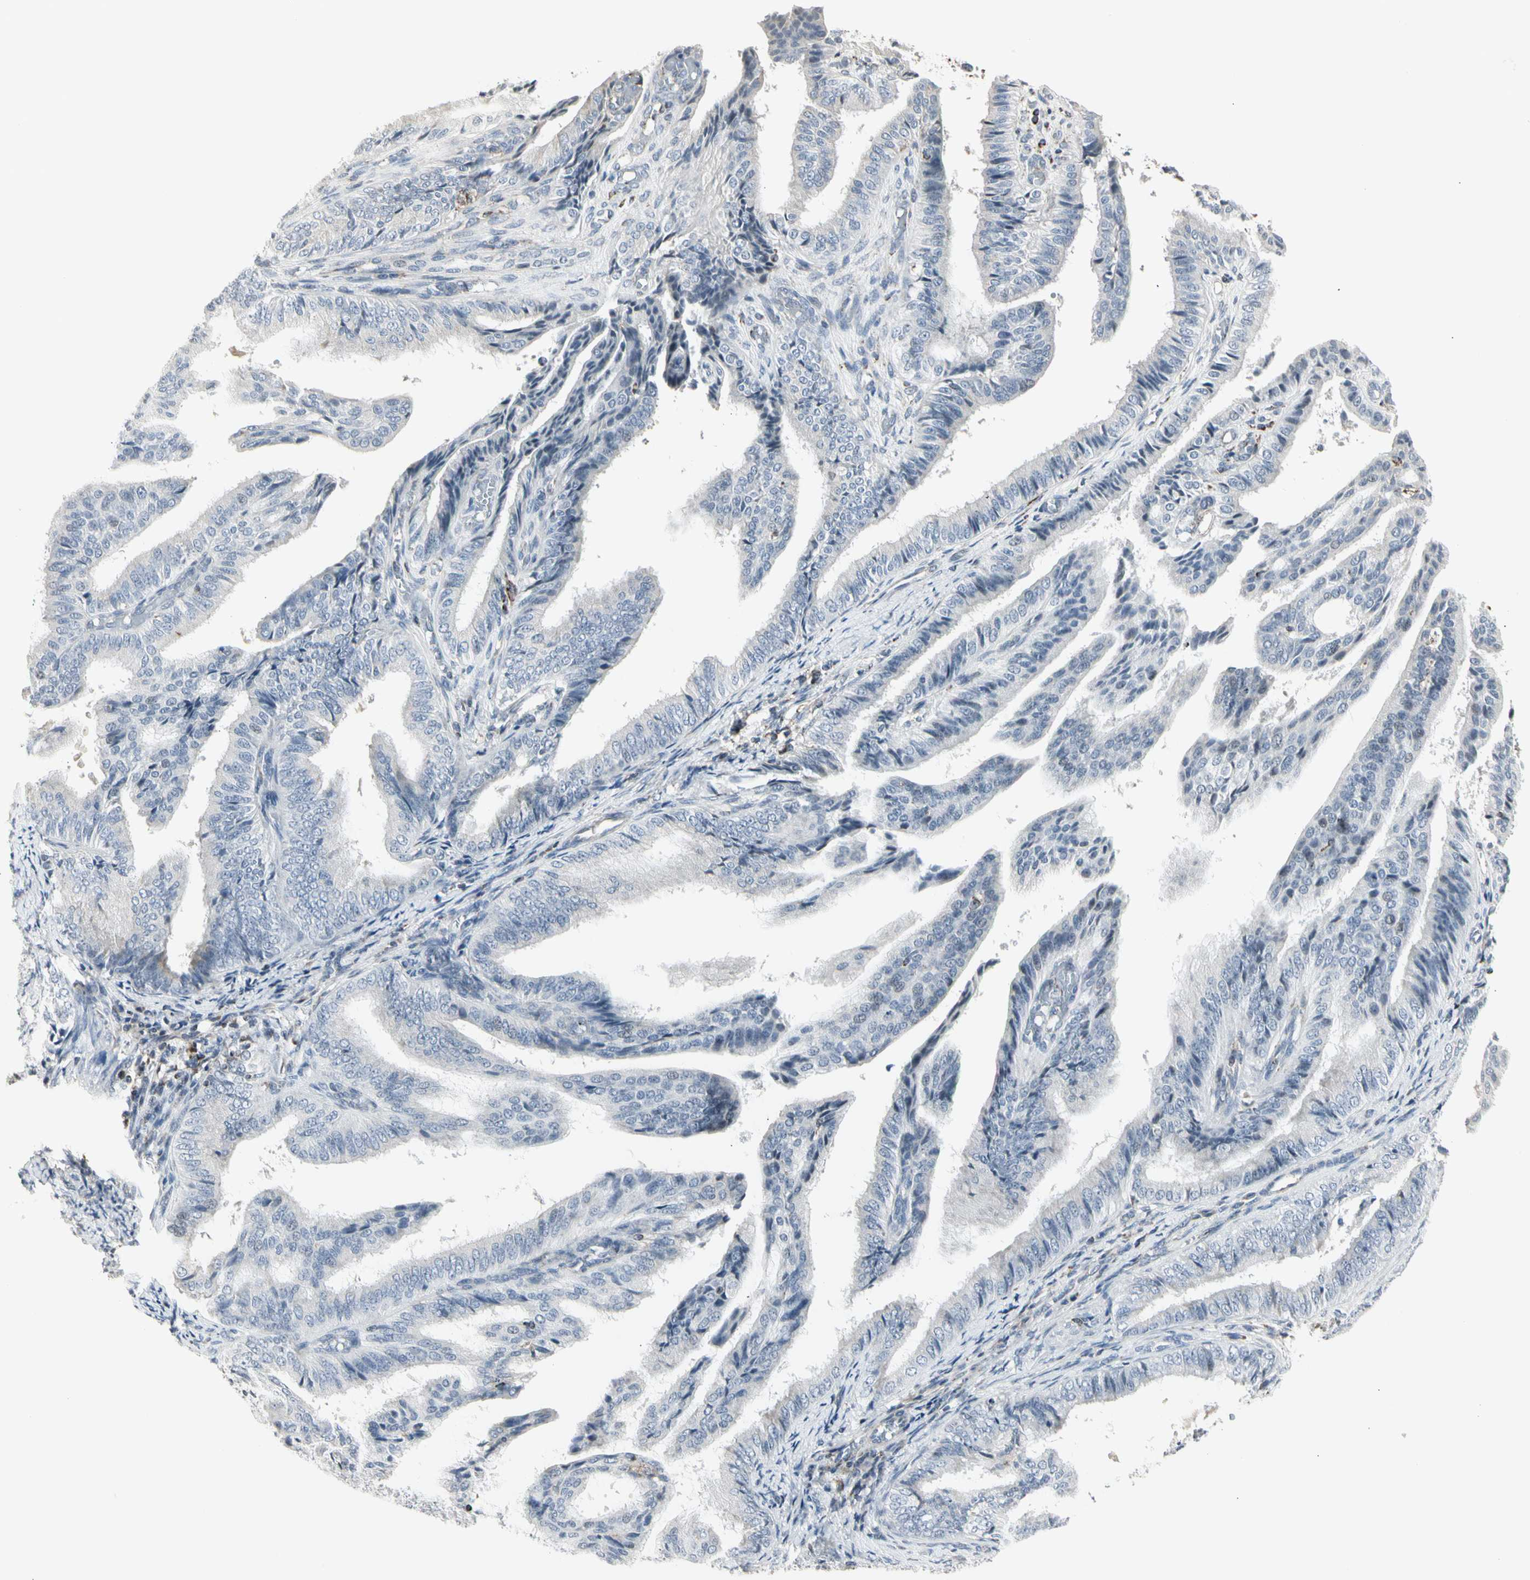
{"staining": {"intensity": "negative", "quantity": "none", "location": "none"}, "tissue": "endometrial cancer", "cell_type": "Tumor cells", "image_type": "cancer", "snomed": [{"axis": "morphology", "description": "Adenocarcinoma, NOS"}, {"axis": "topography", "description": "Endometrium"}], "caption": "This photomicrograph is of endometrial cancer (adenocarcinoma) stained with immunohistochemistry (IHC) to label a protein in brown with the nuclei are counter-stained blue. There is no positivity in tumor cells.", "gene": "TMEM176A", "patient": {"sex": "female", "age": 58}}